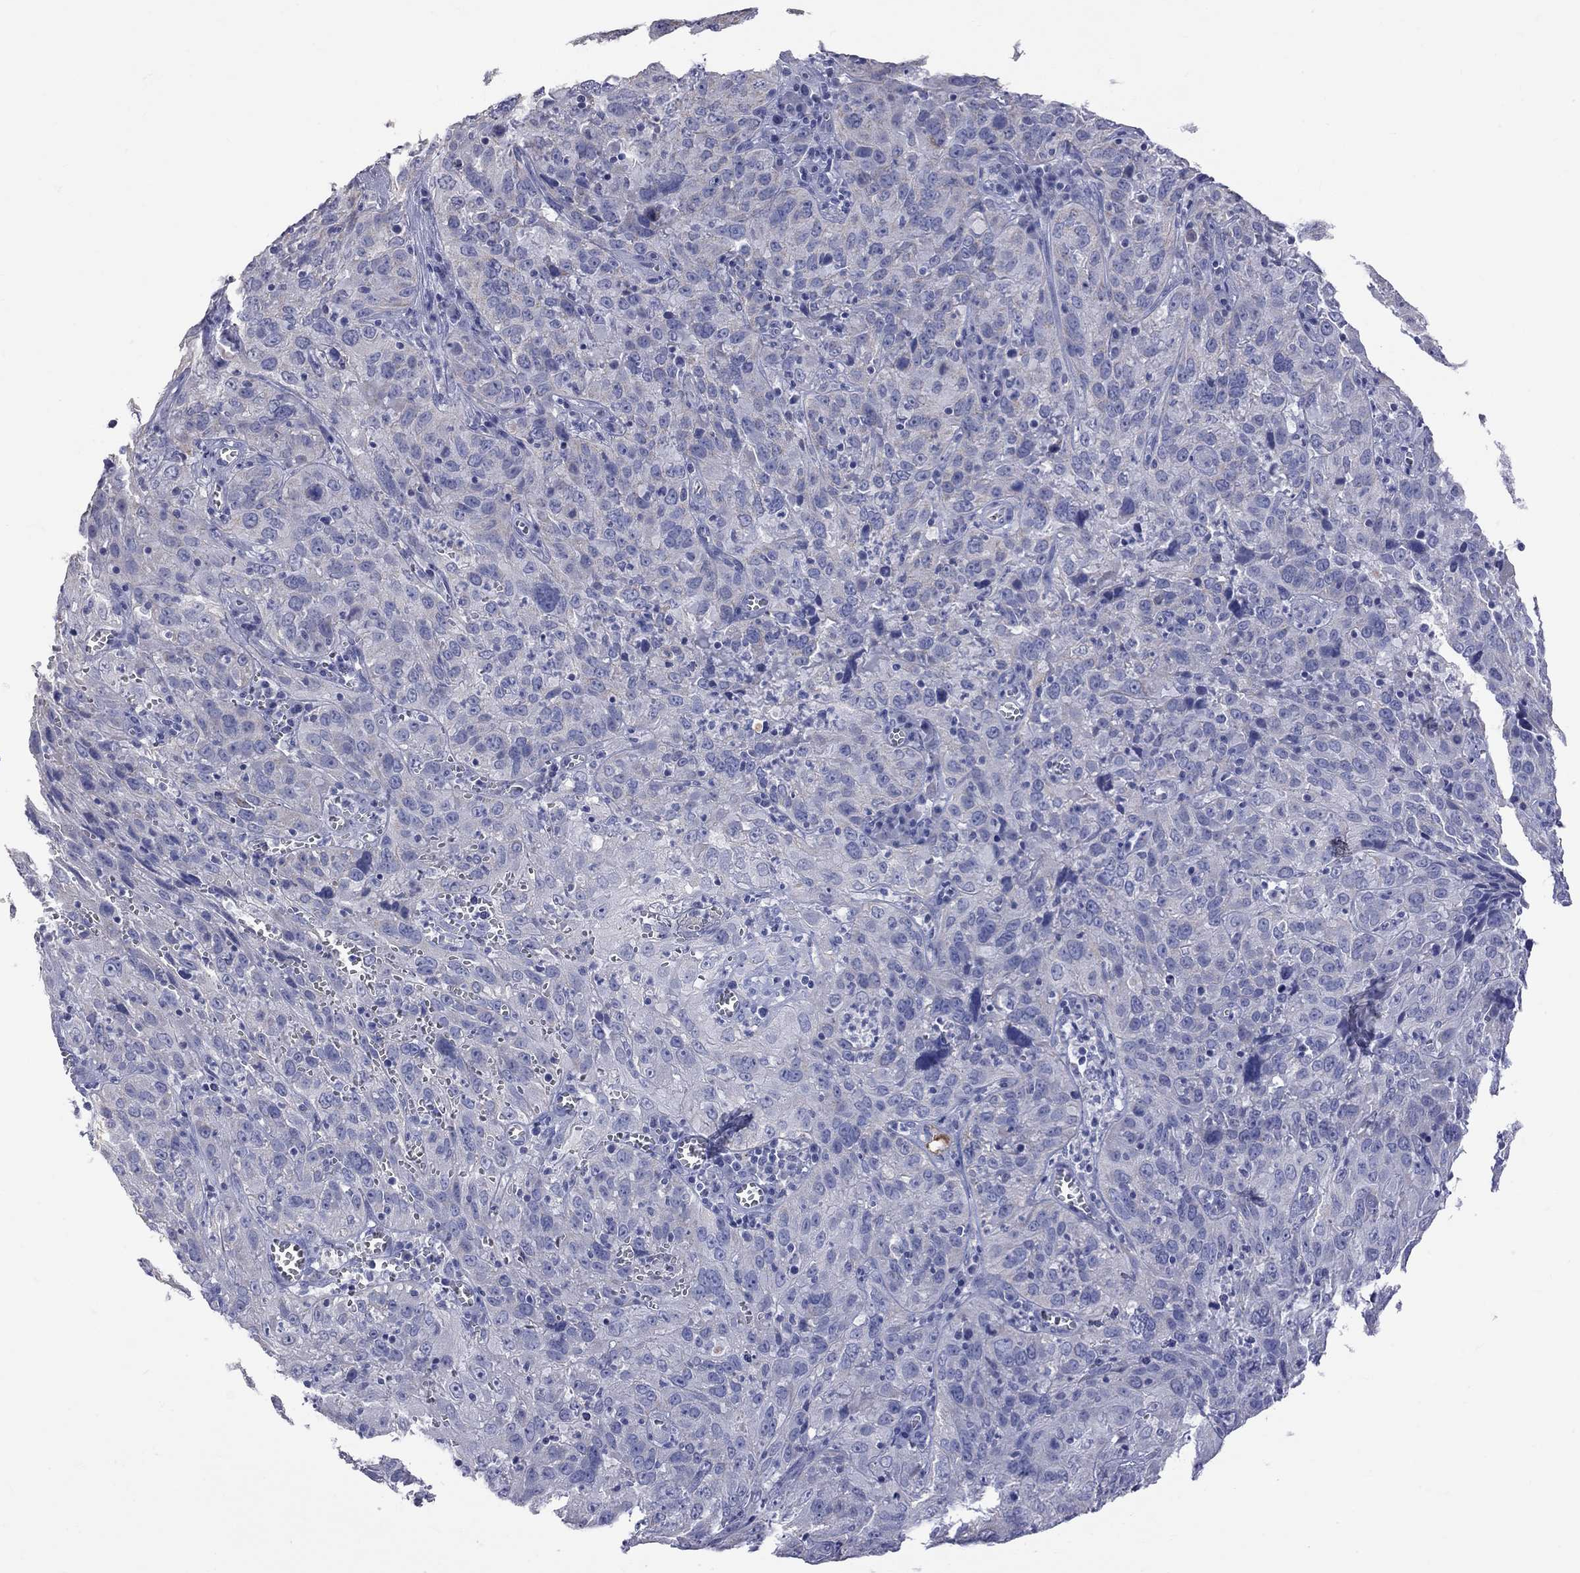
{"staining": {"intensity": "negative", "quantity": "none", "location": "none"}, "tissue": "cervical cancer", "cell_type": "Tumor cells", "image_type": "cancer", "snomed": [{"axis": "morphology", "description": "Squamous cell carcinoma, NOS"}, {"axis": "topography", "description": "Cervix"}], "caption": "Image shows no significant protein positivity in tumor cells of squamous cell carcinoma (cervical).", "gene": "KCND2", "patient": {"sex": "female", "age": 32}}